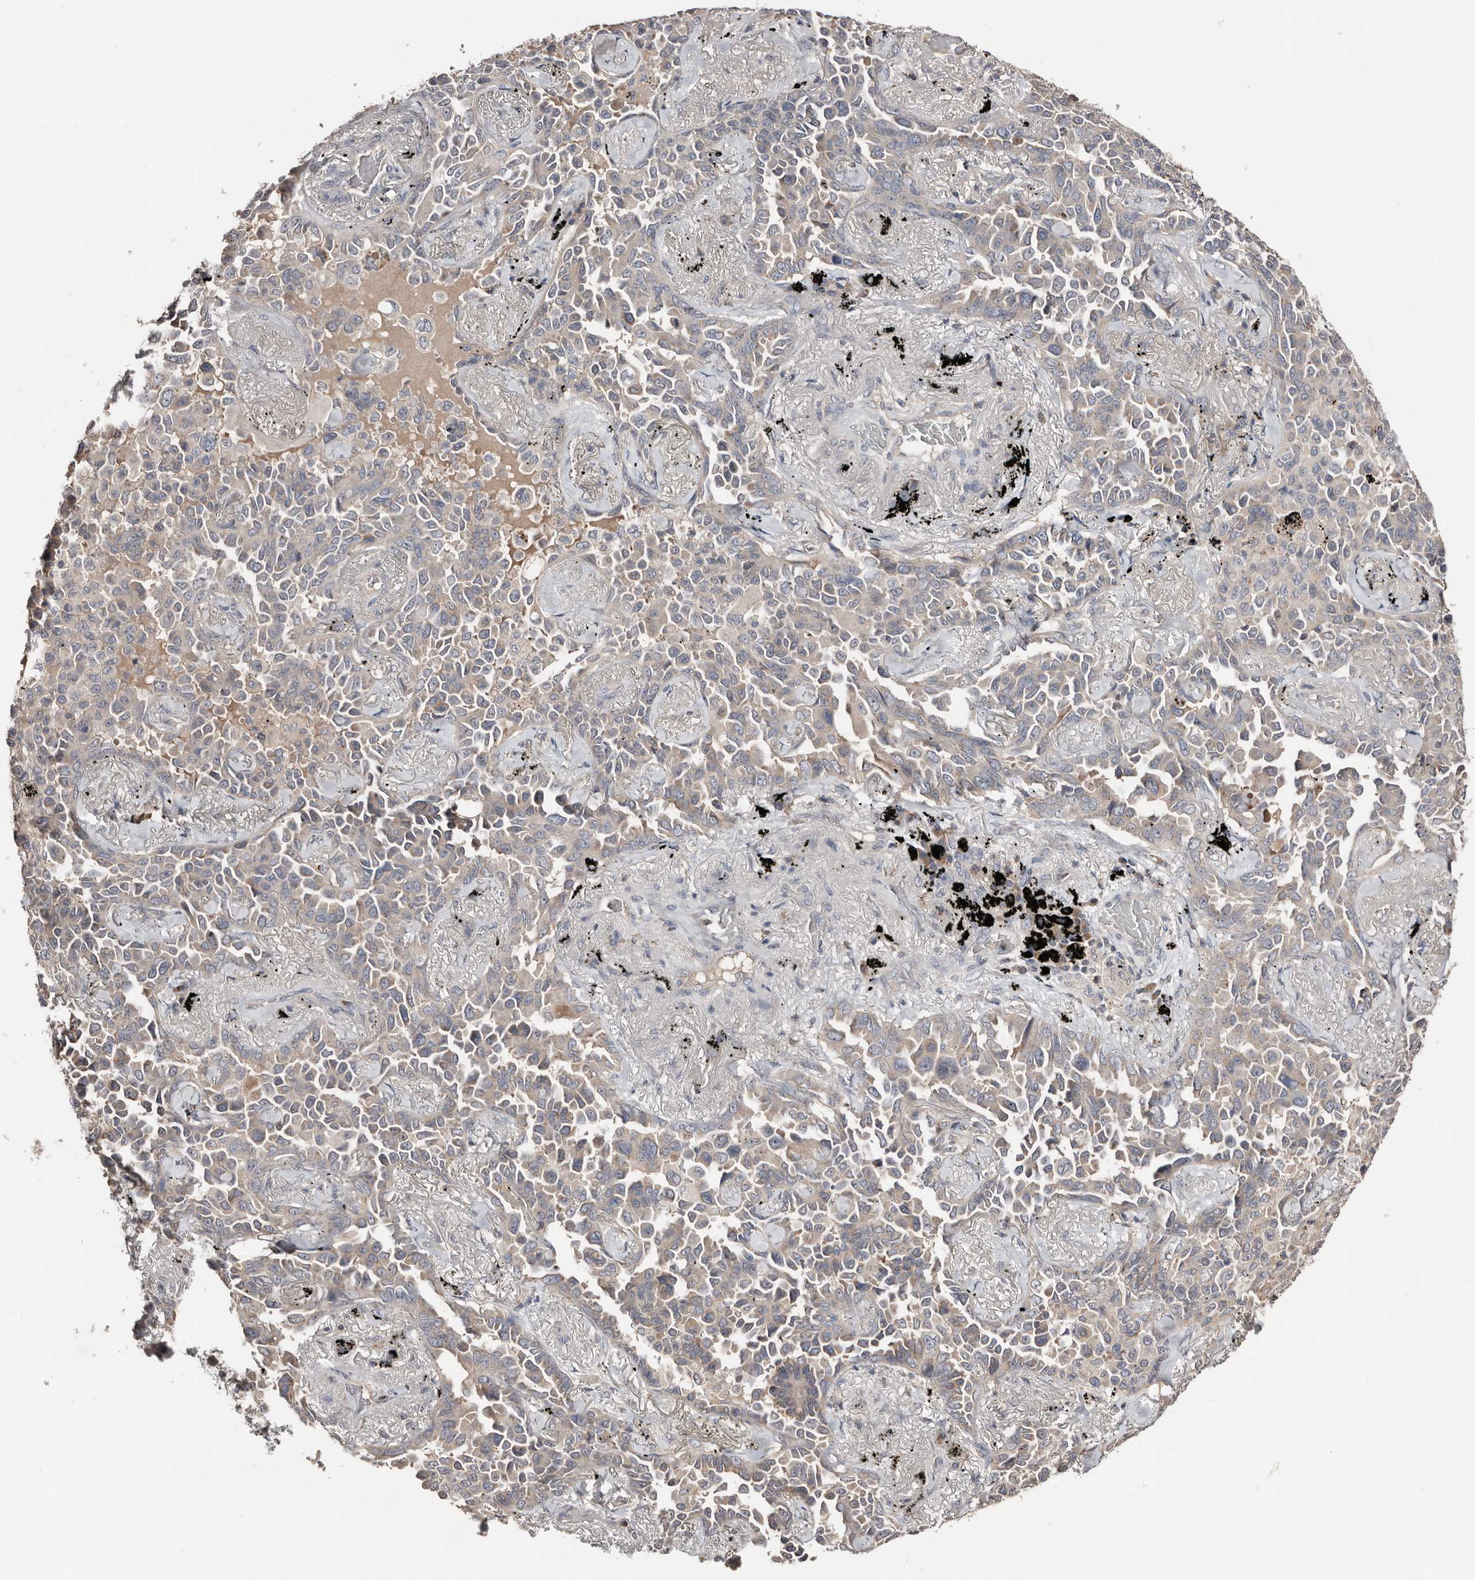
{"staining": {"intensity": "weak", "quantity": "<25%", "location": "cytoplasmic/membranous"}, "tissue": "lung cancer", "cell_type": "Tumor cells", "image_type": "cancer", "snomed": [{"axis": "morphology", "description": "Adenocarcinoma, NOS"}, {"axis": "topography", "description": "Lung"}], "caption": "This is an immunohistochemistry (IHC) photomicrograph of human lung cancer (adenocarcinoma). There is no positivity in tumor cells.", "gene": "SLC39A2", "patient": {"sex": "female", "age": 67}}